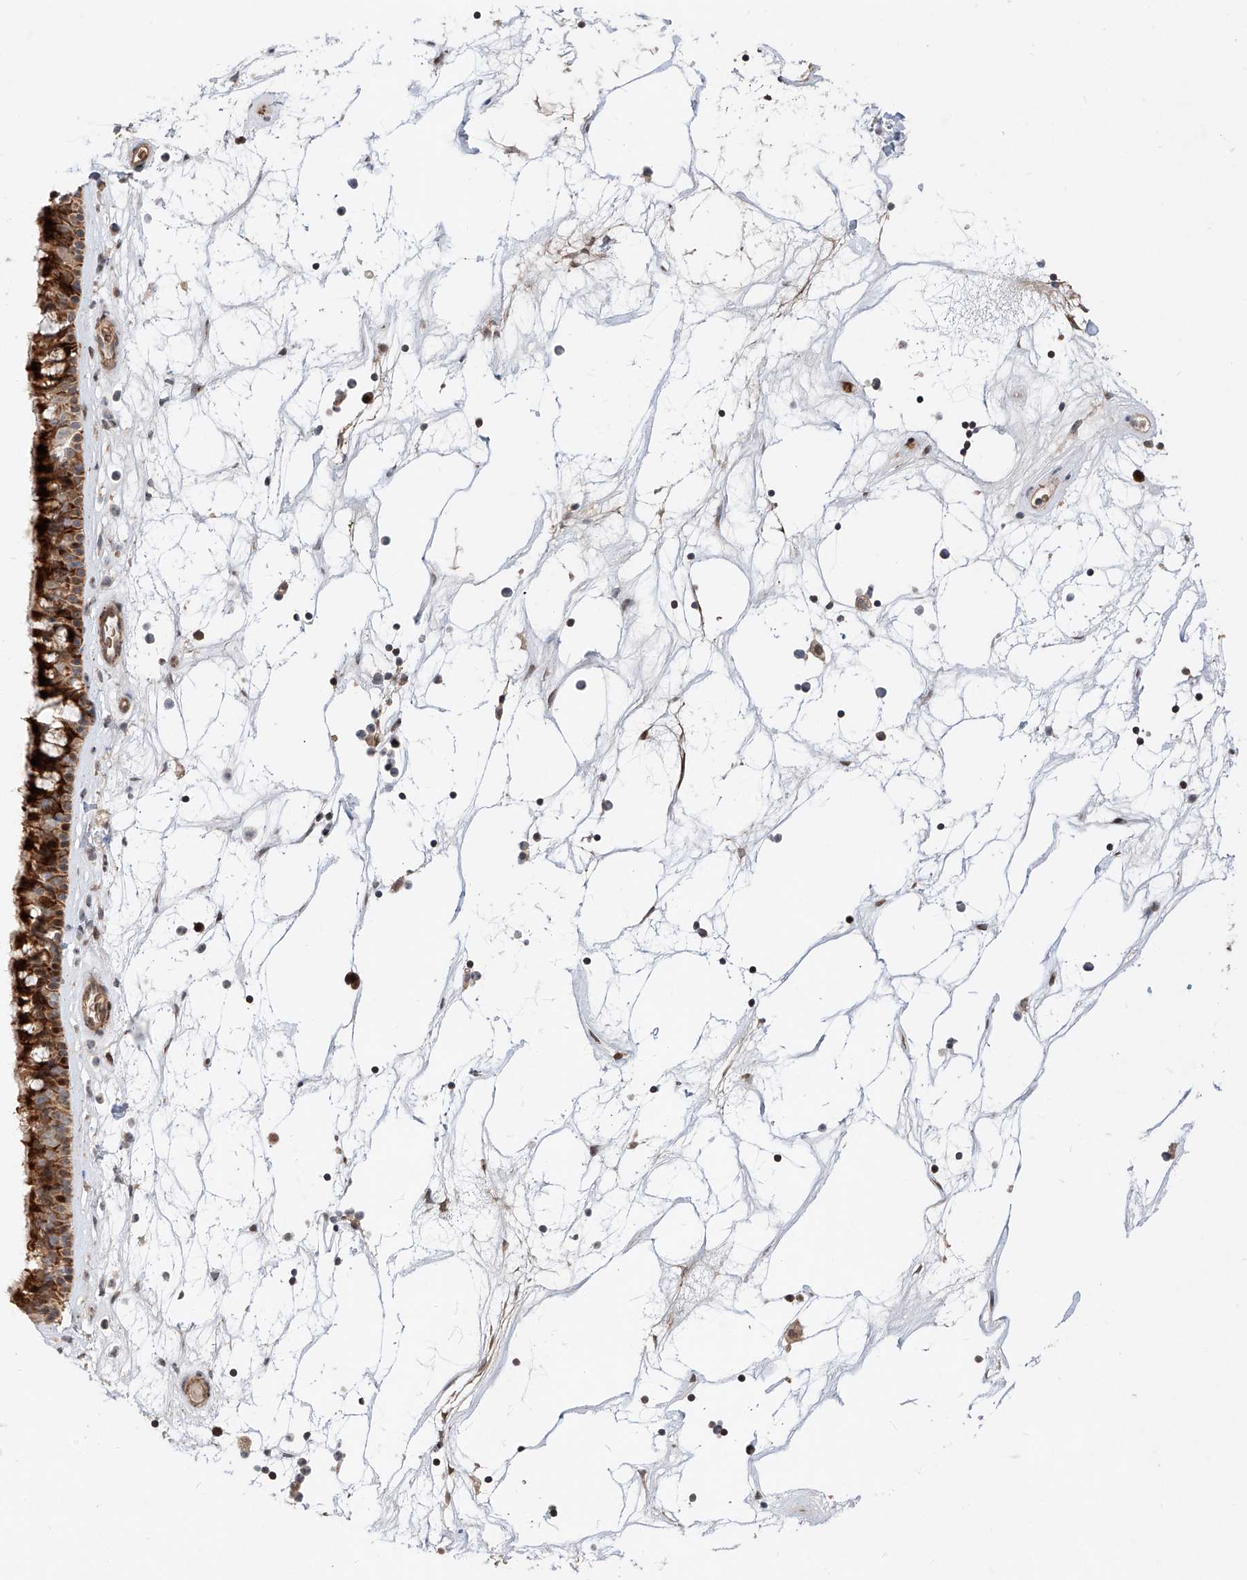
{"staining": {"intensity": "strong", "quantity": ">75%", "location": "cytoplasmic/membranous"}, "tissue": "nasopharynx", "cell_type": "Respiratory epithelial cells", "image_type": "normal", "snomed": [{"axis": "morphology", "description": "Normal tissue, NOS"}, {"axis": "topography", "description": "Nasopharynx"}], "caption": "IHC histopathology image of unremarkable nasopharynx: nasopharynx stained using immunohistochemistry (IHC) shows high levels of strong protein expression localized specifically in the cytoplasmic/membranous of respiratory epithelial cells, appearing as a cytoplasmic/membranous brown color.", "gene": "USF3", "patient": {"sex": "male", "age": 64}}